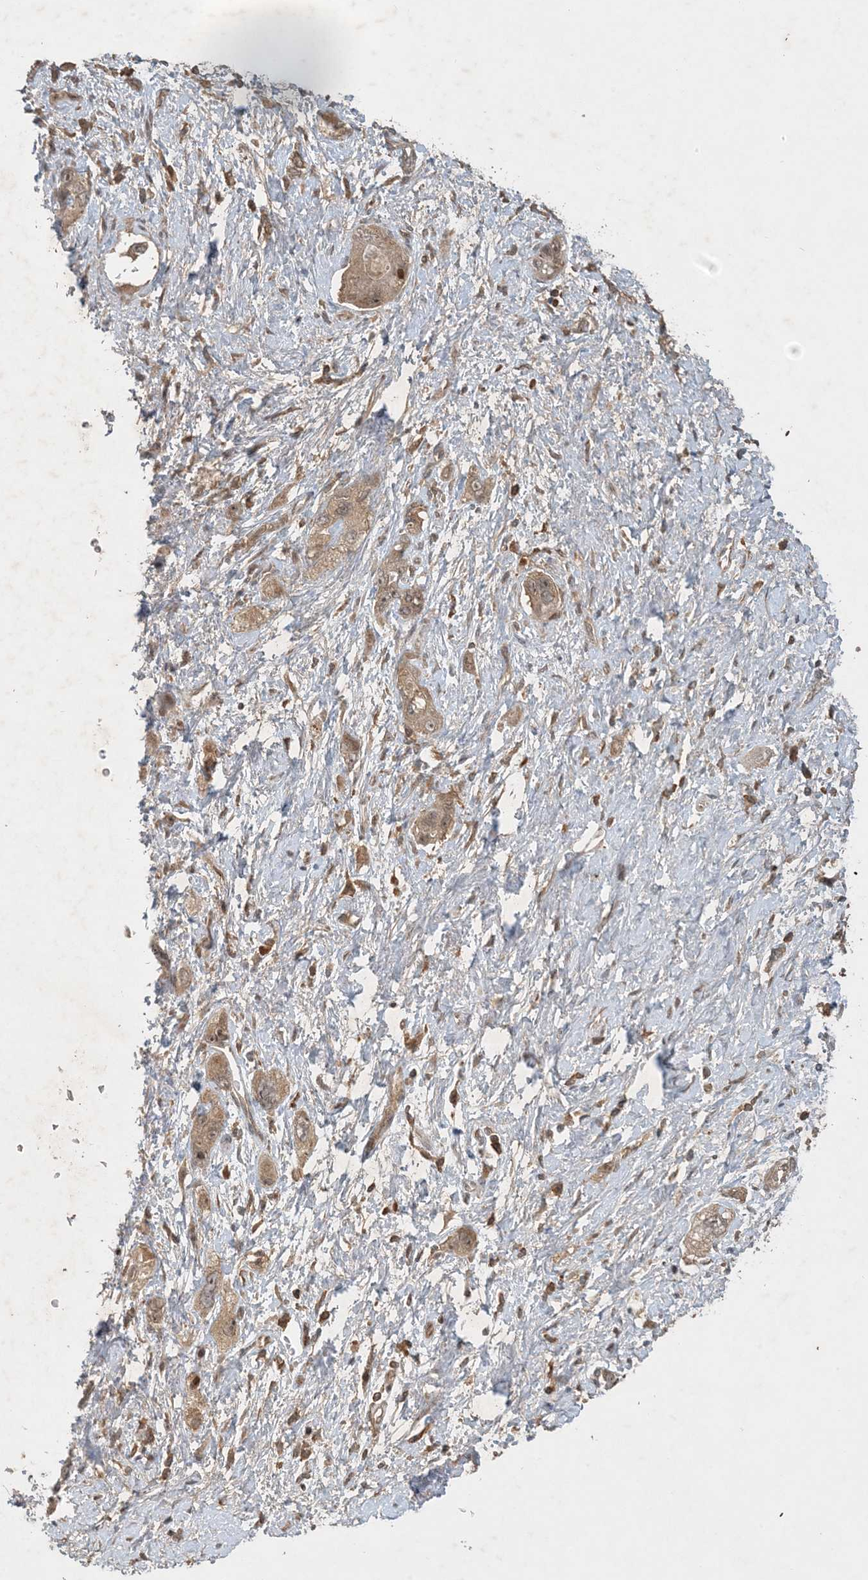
{"staining": {"intensity": "moderate", "quantity": ">75%", "location": "cytoplasmic/membranous,nuclear"}, "tissue": "pancreatic cancer", "cell_type": "Tumor cells", "image_type": "cancer", "snomed": [{"axis": "morphology", "description": "Adenocarcinoma, NOS"}, {"axis": "topography", "description": "Pancreas"}], "caption": "Immunohistochemical staining of pancreatic cancer reveals moderate cytoplasmic/membranous and nuclear protein positivity in approximately >75% of tumor cells.", "gene": "ZCCHC4", "patient": {"sex": "female", "age": 73}}